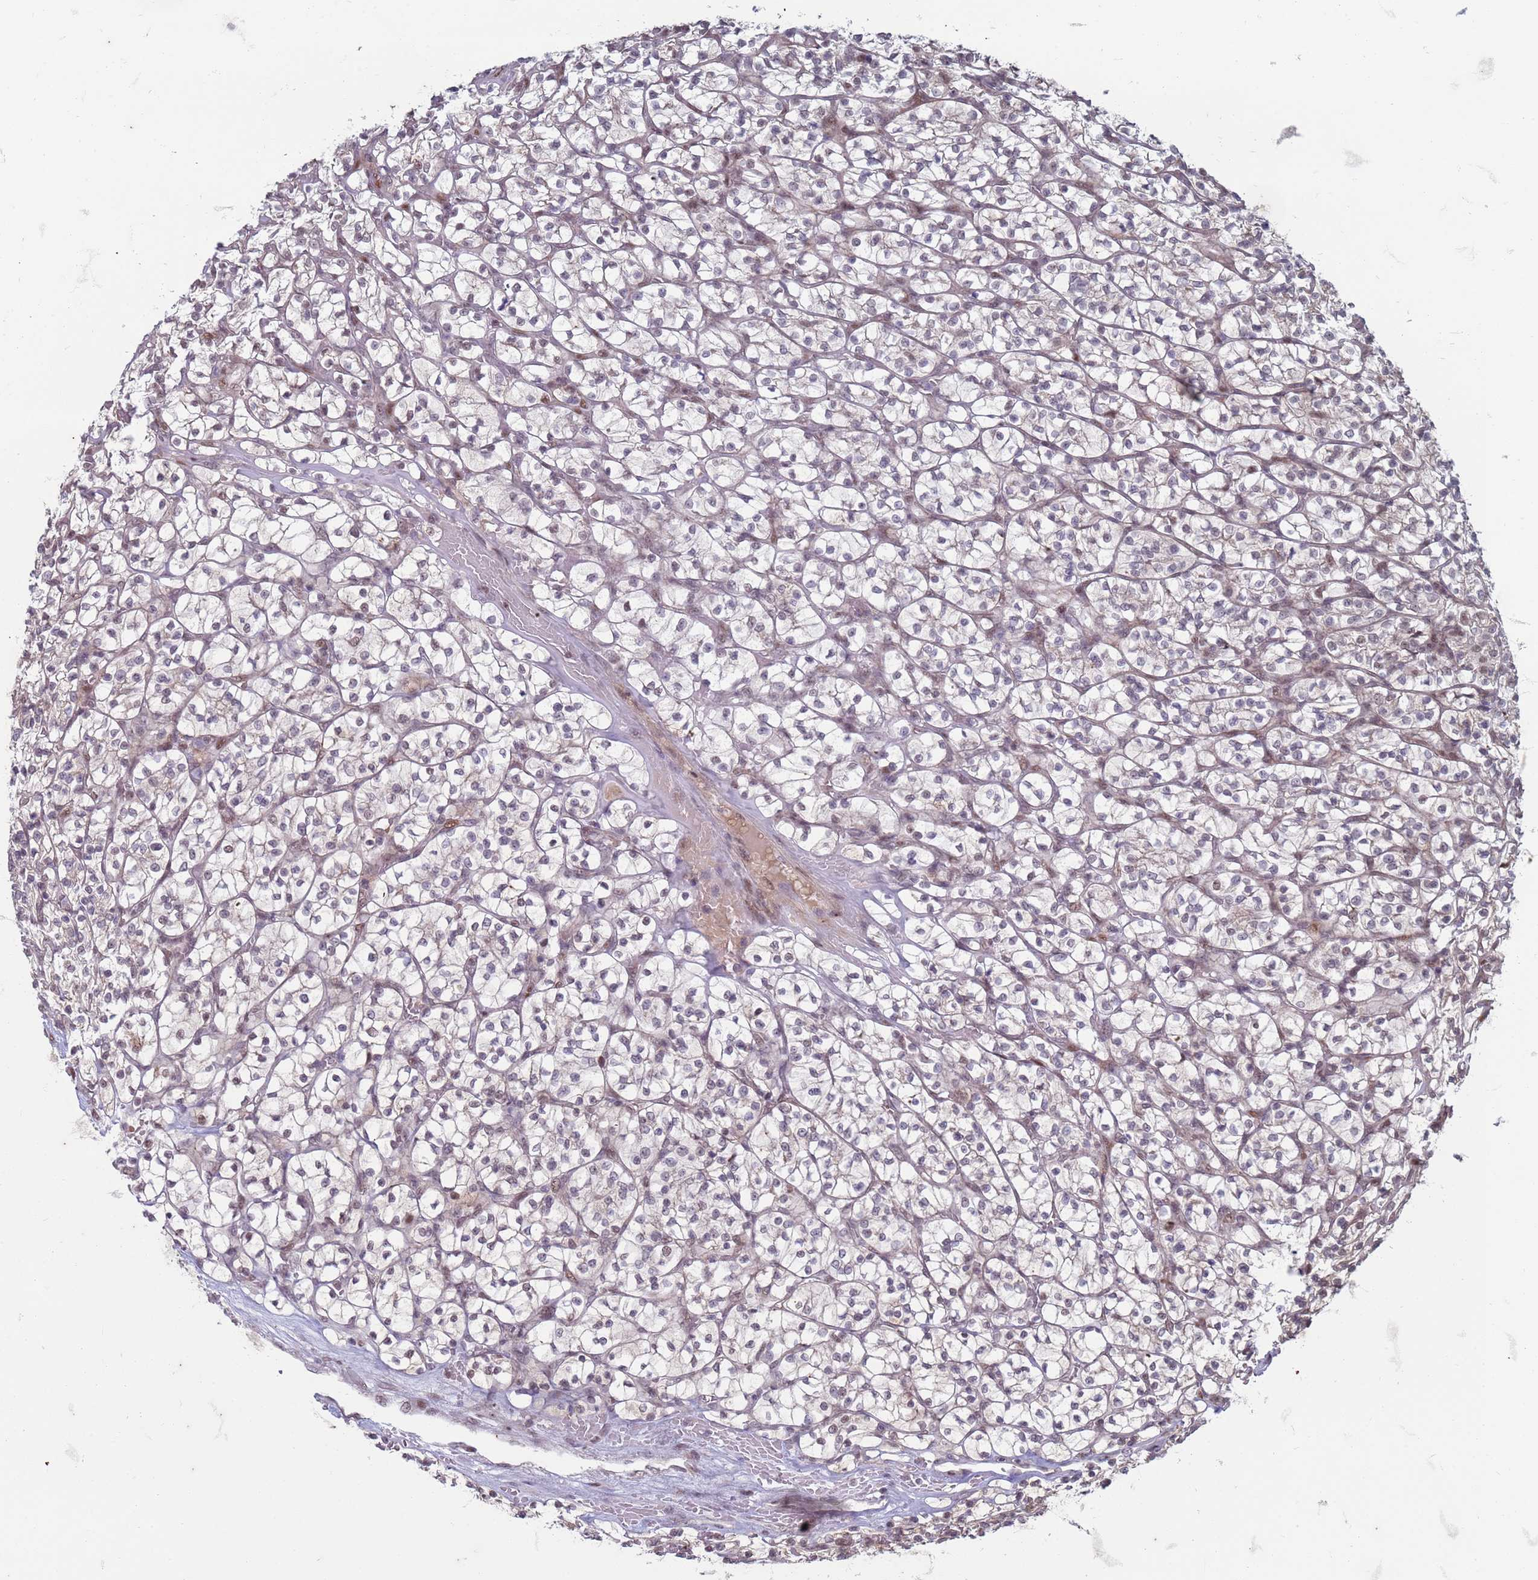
{"staining": {"intensity": "weak", "quantity": "<25%", "location": "nuclear"}, "tissue": "renal cancer", "cell_type": "Tumor cells", "image_type": "cancer", "snomed": [{"axis": "morphology", "description": "Adenocarcinoma, NOS"}, {"axis": "topography", "description": "Kidney"}], "caption": "Tumor cells show no significant protein staining in adenocarcinoma (renal). The staining is performed using DAB (3,3'-diaminobenzidine) brown chromogen with nuclei counter-stained in using hematoxylin.", "gene": "TRMT6", "patient": {"sex": "female", "age": 64}}